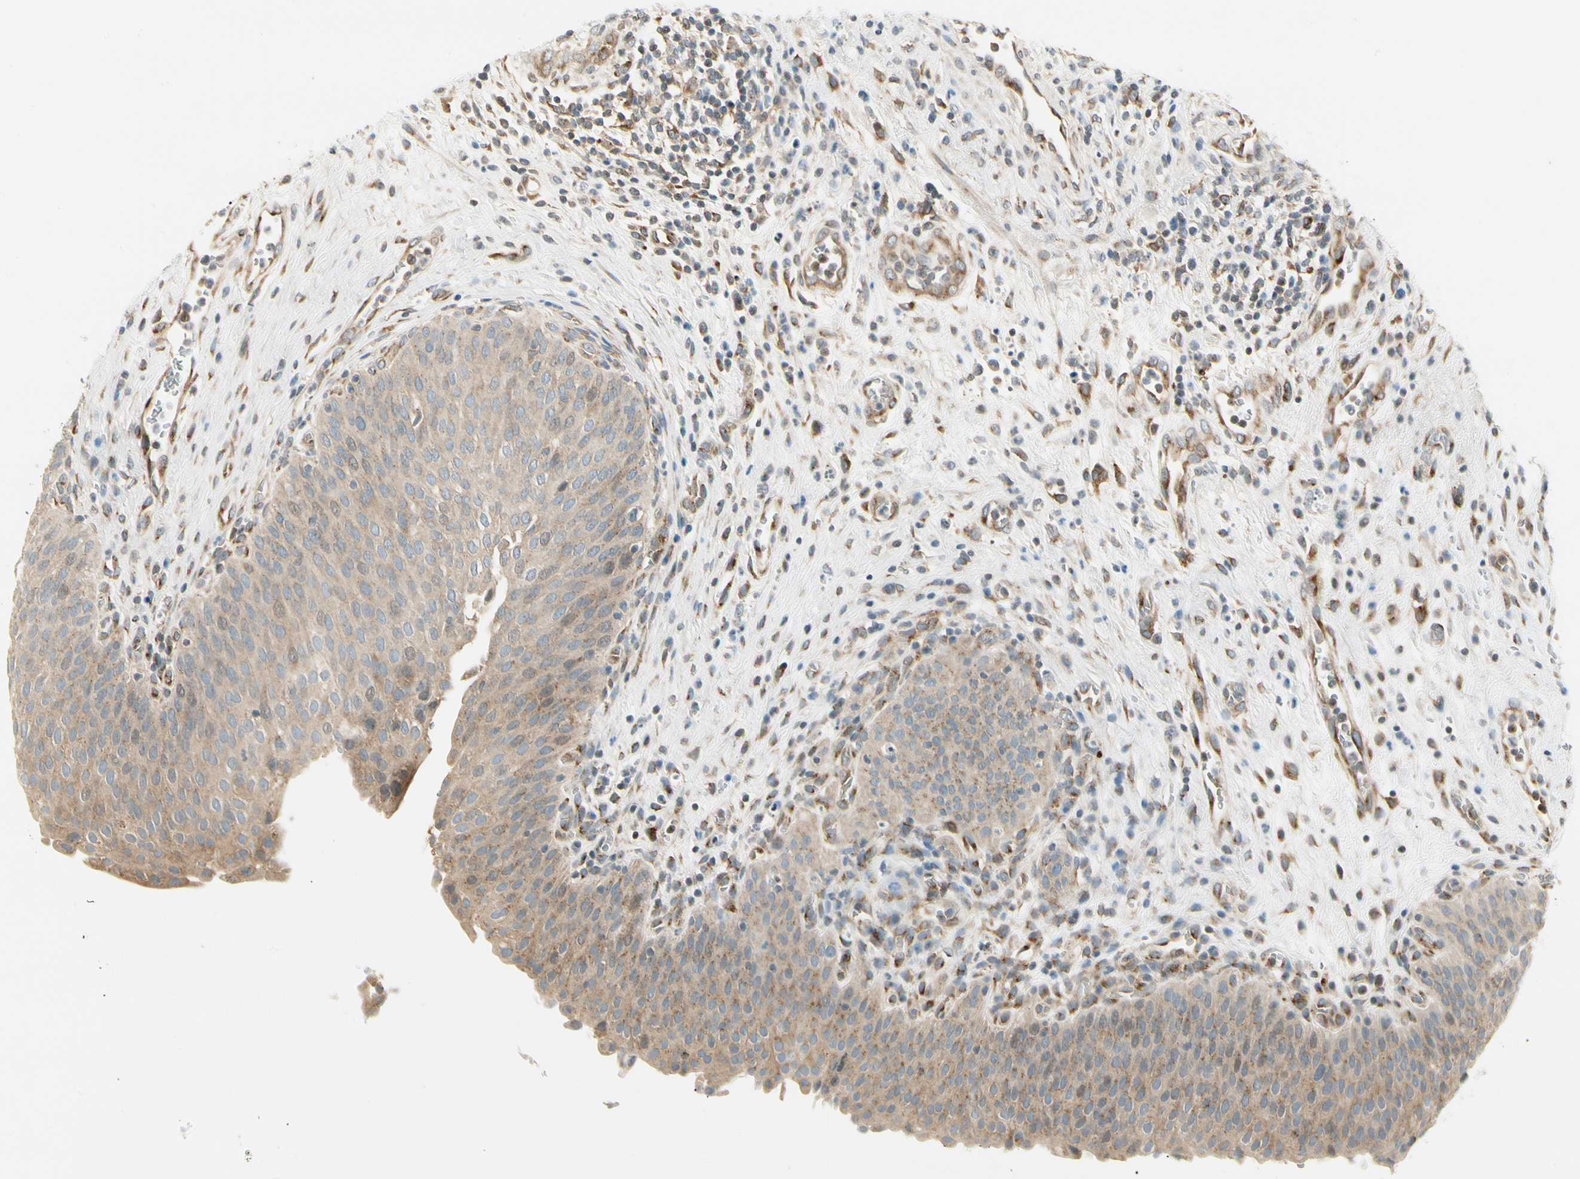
{"staining": {"intensity": "weak", "quantity": ">75%", "location": "cytoplasmic/membranous"}, "tissue": "urinary bladder", "cell_type": "Urothelial cells", "image_type": "normal", "snomed": [{"axis": "morphology", "description": "Normal tissue, NOS"}, {"axis": "morphology", "description": "Dysplasia, NOS"}, {"axis": "topography", "description": "Urinary bladder"}], "caption": "IHC image of unremarkable urinary bladder: urinary bladder stained using immunohistochemistry reveals low levels of weak protein expression localized specifically in the cytoplasmic/membranous of urothelial cells, appearing as a cytoplasmic/membranous brown color.", "gene": "MANSC1", "patient": {"sex": "male", "age": 35}}